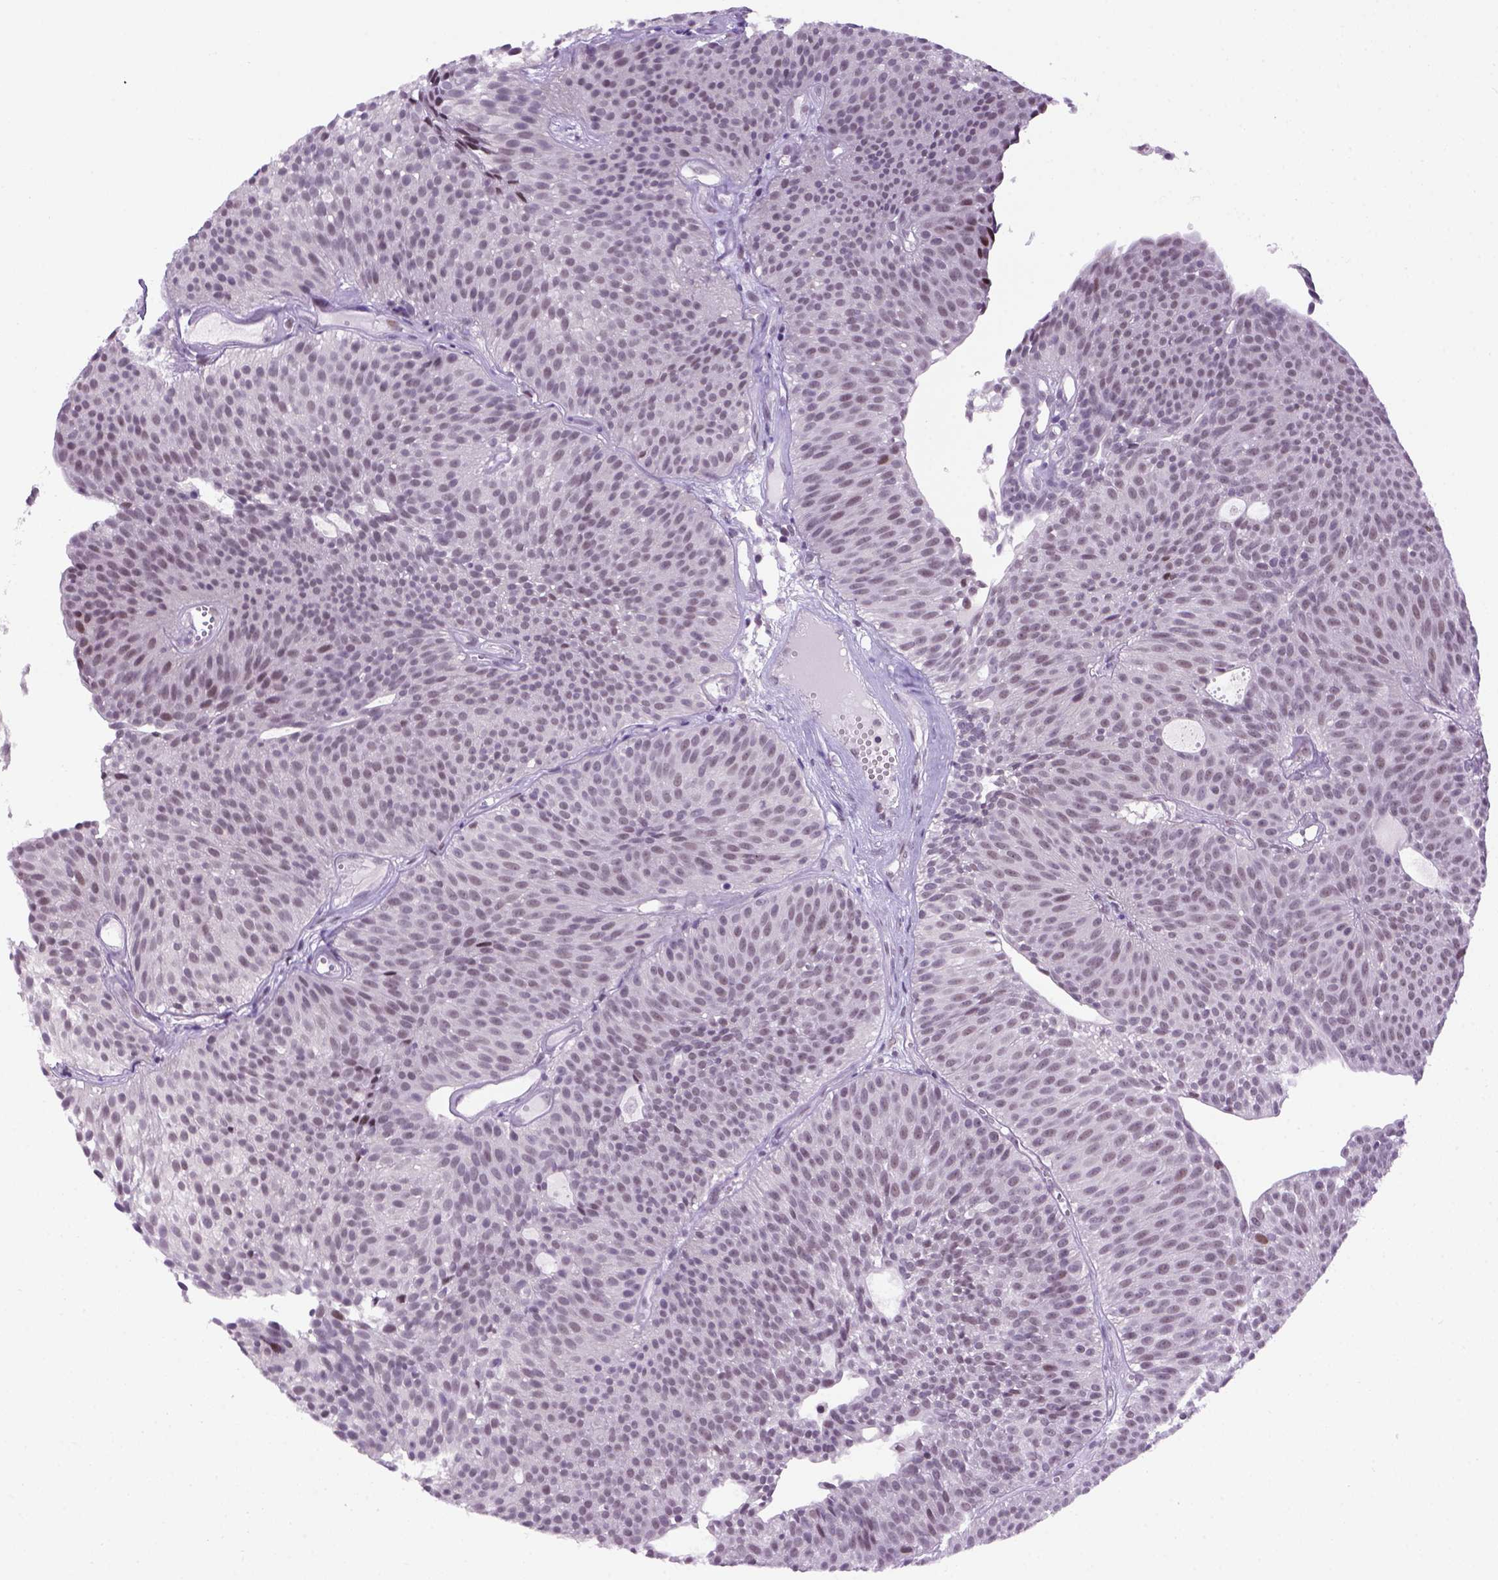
{"staining": {"intensity": "weak", "quantity": "<25%", "location": "nuclear"}, "tissue": "urothelial cancer", "cell_type": "Tumor cells", "image_type": "cancer", "snomed": [{"axis": "morphology", "description": "Urothelial carcinoma, Low grade"}, {"axis": "topography", "description": "Urinary bladder"}], "caption": "Tumor cells show no significant protein expression in low-grade urothelial carcinoma.", "gene": "TBPL1", "patient": {"sex": "male", "age": 63}}